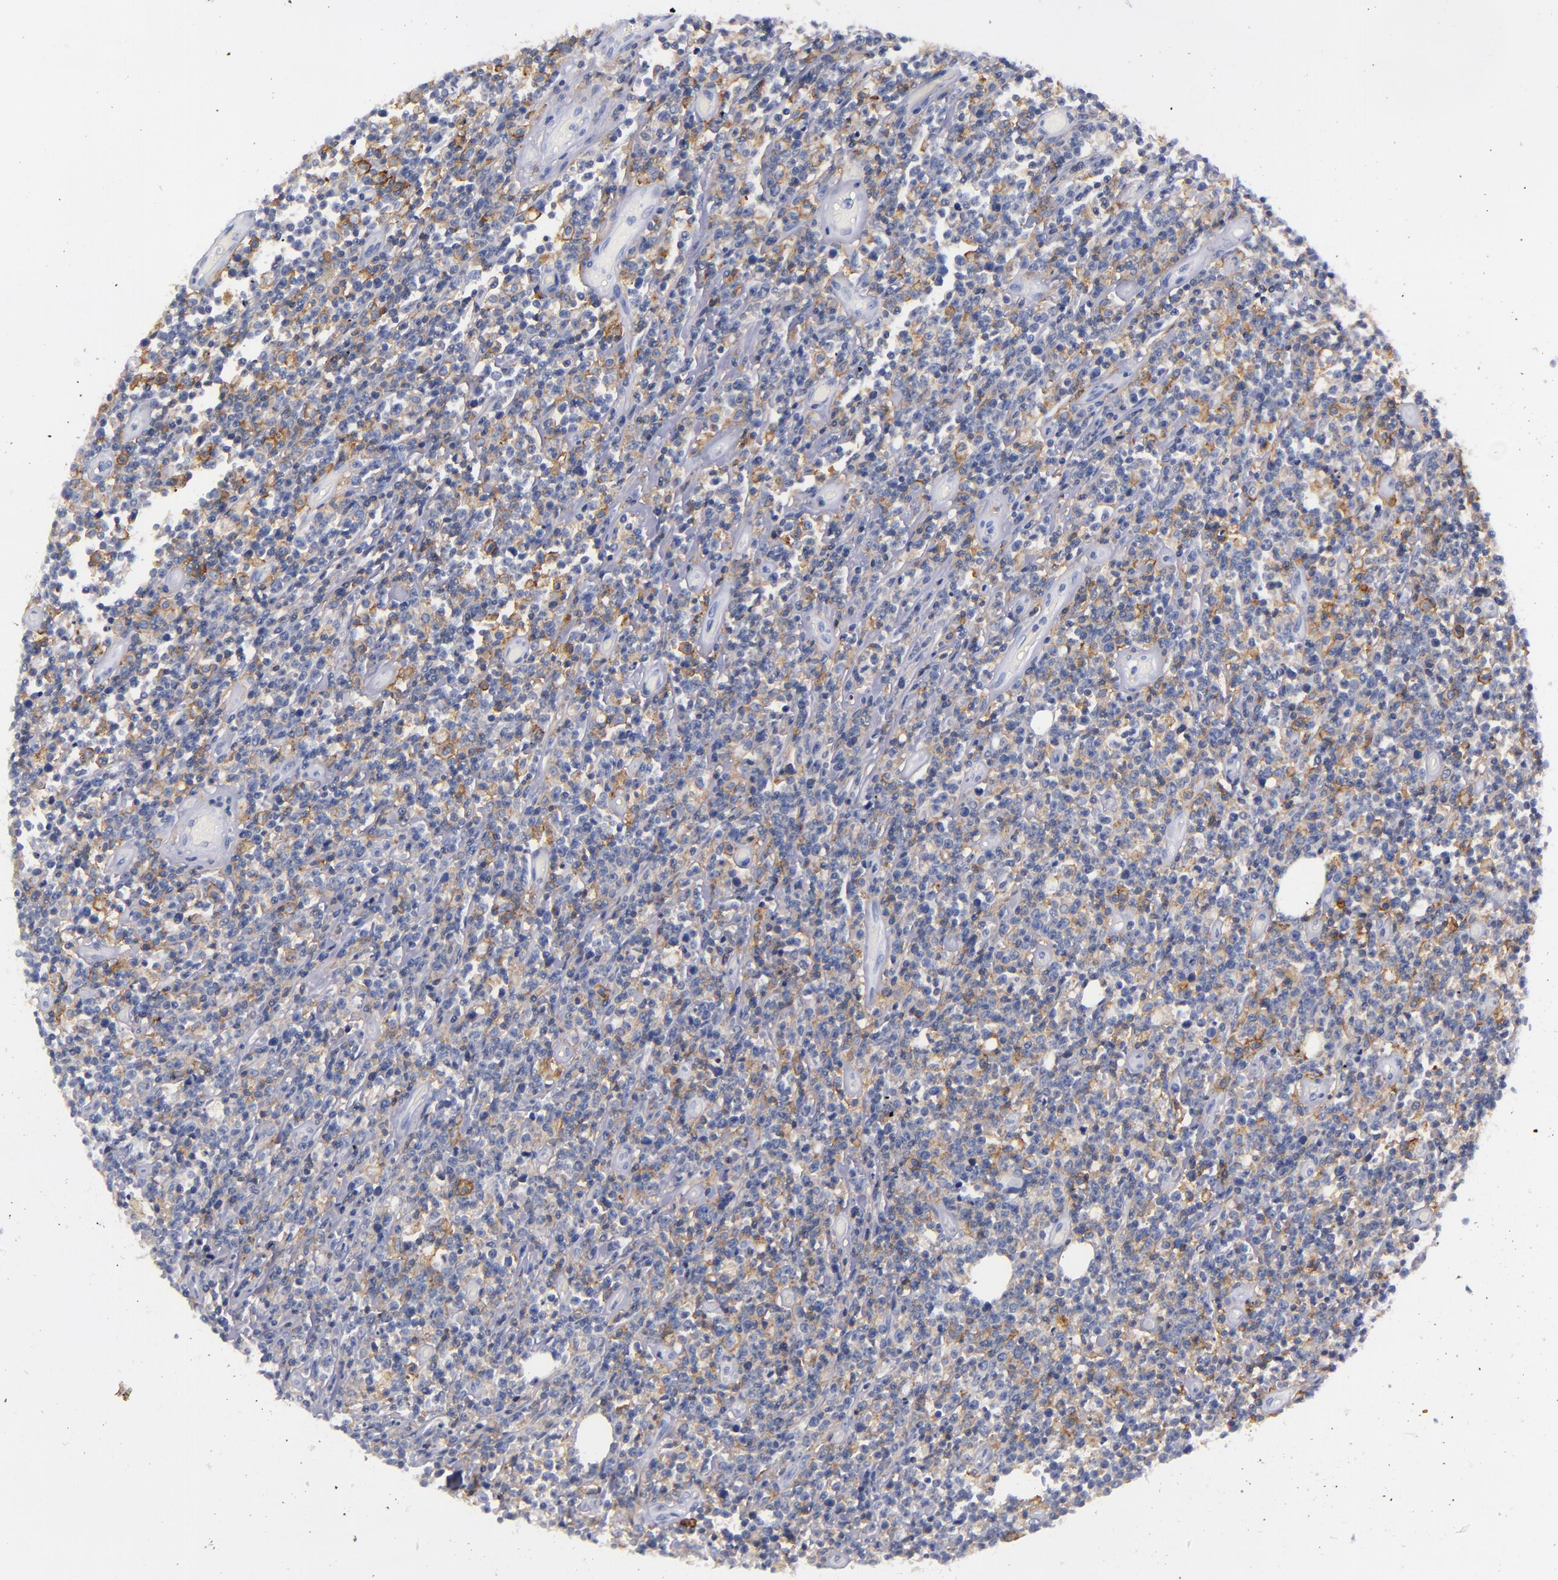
{"staining": {"intensity": "moderate", "quantity": "25%-75%", "location": "cytoplasmic/membranous"}, "tissue": "lymphoma", "cell_type": "Tumor cells", "image_type": "cancer", "snomed": [{"axis": "morphology", "description": "Malignant lymphoma, non-Hodgkin's type, High grade"}, {"axis": "topography", "description": "Colon"}], "caption": "Human high-grade malignant lymphoma, non-Hodgkin's type stained for a protein (brown) reveals moderate cytoplasmic/membranous positive positivity in approximately 25%-75% of tumor cells.", "gene": "CD38", "patient": {"sex": "male", "age": 82}}